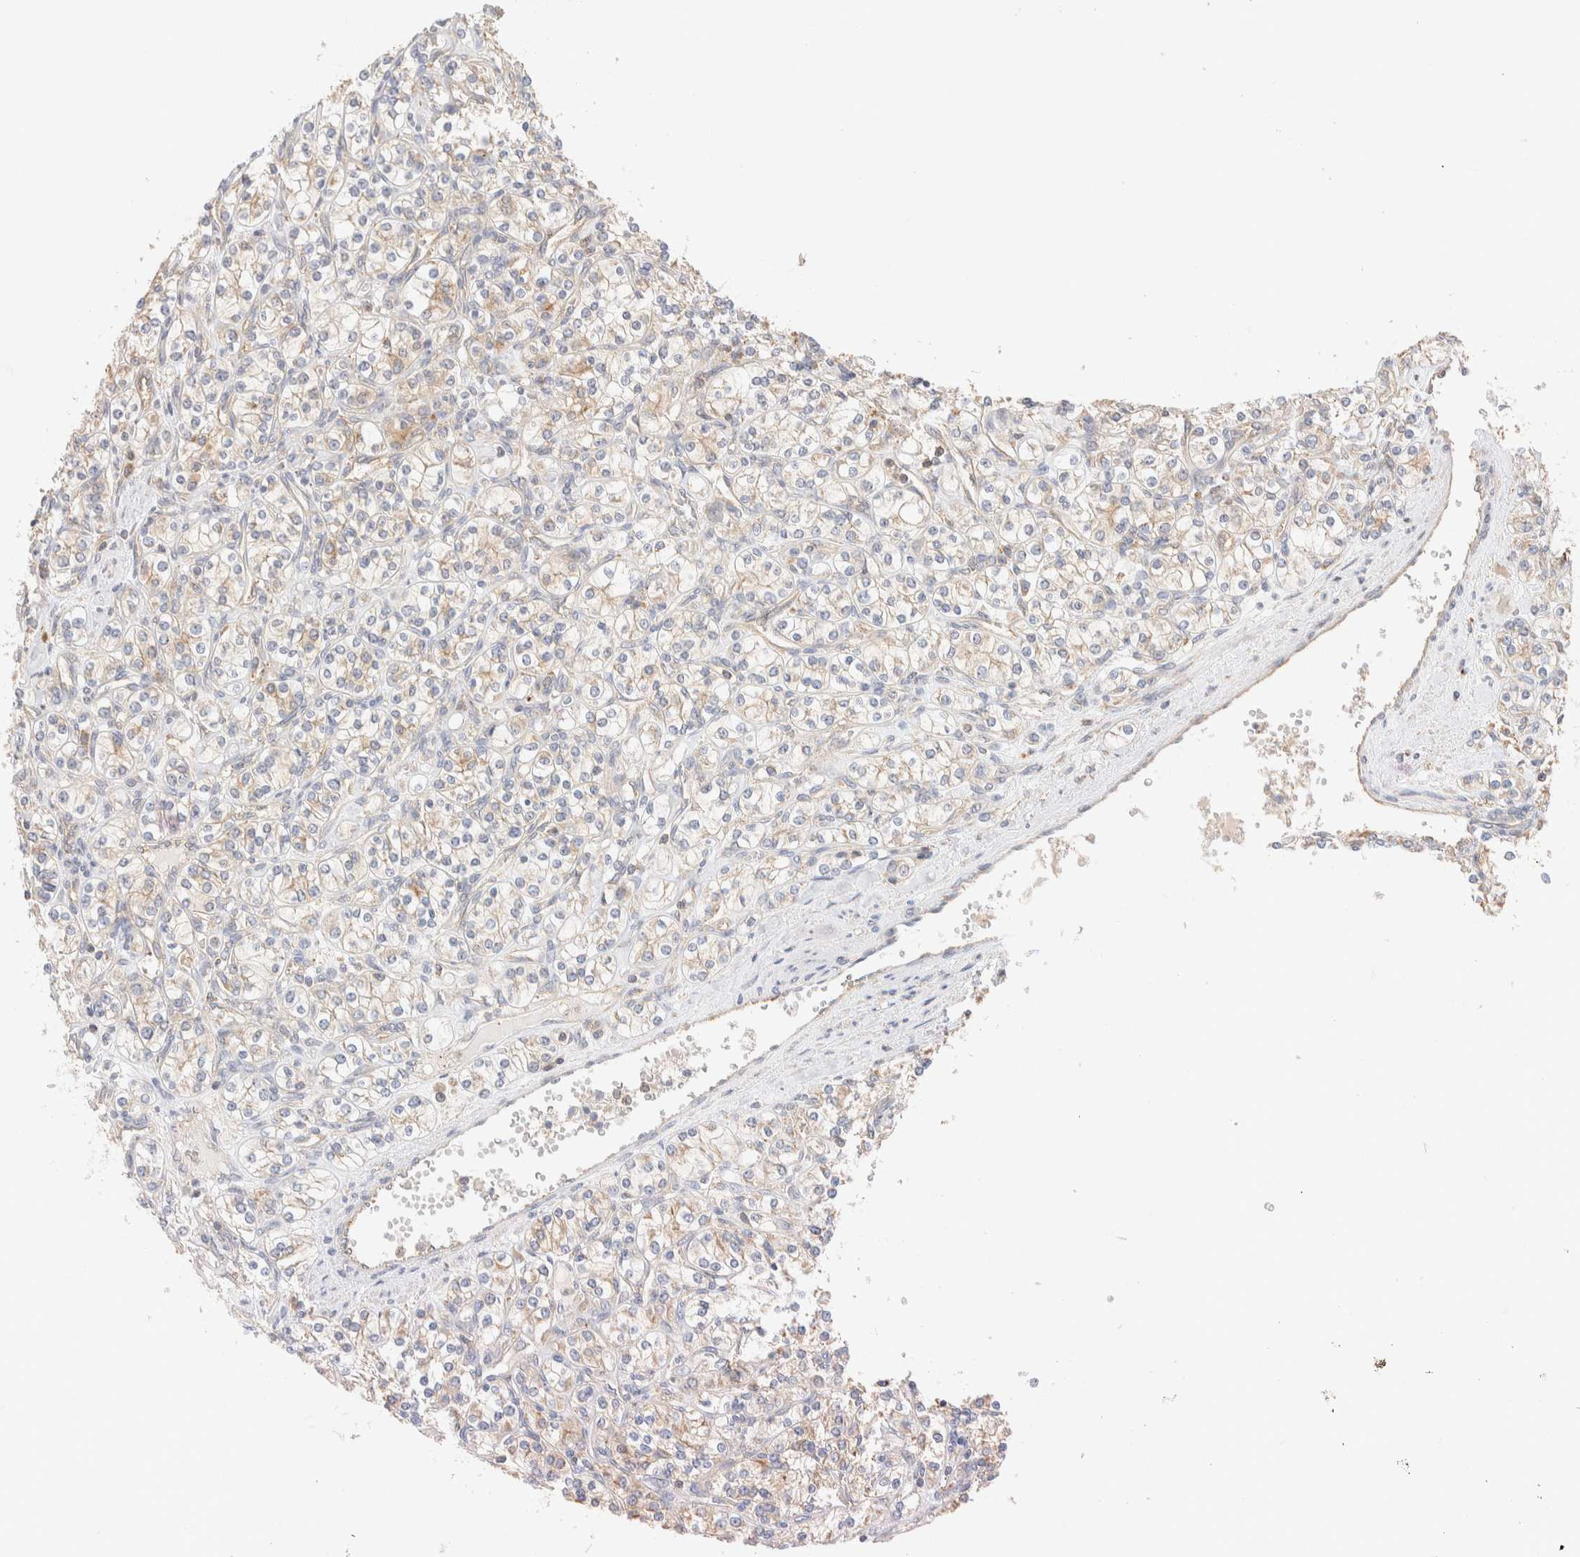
{"staining": {"intensity": "weak", "quantity": ">75%", "location": "cytoplasmic/membranous"}, "tissue": "renal cancer", "cell_type": "Tumor cells", "image_type": "cancer", "snomed": [{"axis": "morphology", "description": "Adenocarcinoma, NOS"}, {"axis": "topography", "description": "Kidney"}], "caption": "DAB immunohistochemical staining of human renal adenocarcinoma demonstrates weak cytoplasmic/membranous protein staining in approximately >75% of tumor cells.", "gene": "TBC1D8B", "patient": {"sex": "male", "age": 77}}